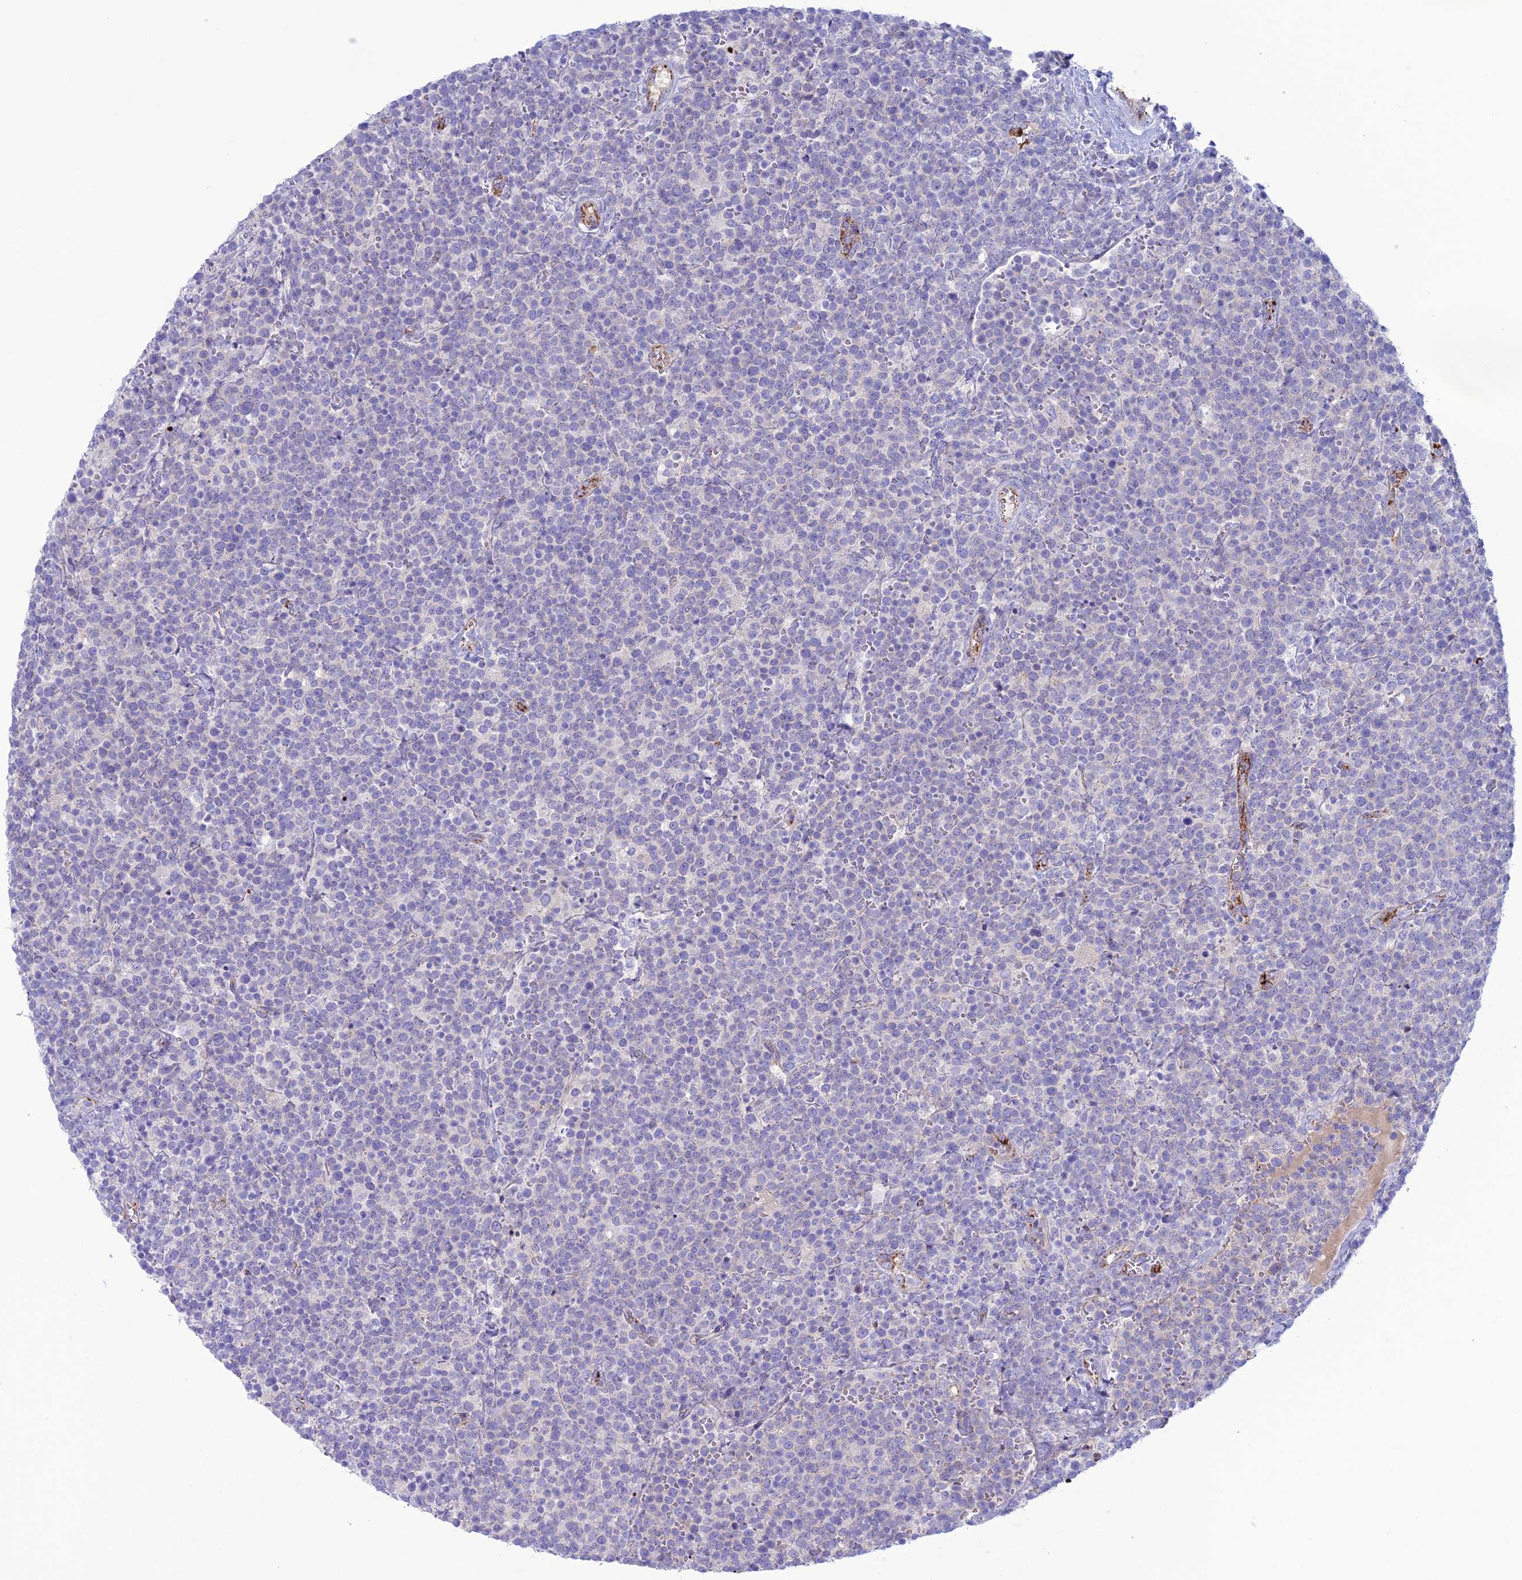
{"staining": {"intensity": "negative", "quantity": "none", "location": "none"}, "tissue": "lymphoma", "cell_type": "Tumor cells", "image_type": "cancer", "snomed": [{"axis": "morphology", "description": "Malignant lymphoma, non-Hodgkin's type, High grade"}, {"axis": "topography", "description": "Lymph node"}], "caption": "Immunohistochemistry (IHC) image of lymphoma stained for a protein (brown), which shows no staining in tumor cells.", "gene": "CDC42EP5", "patient": {"sex": "male", "age": 61}}